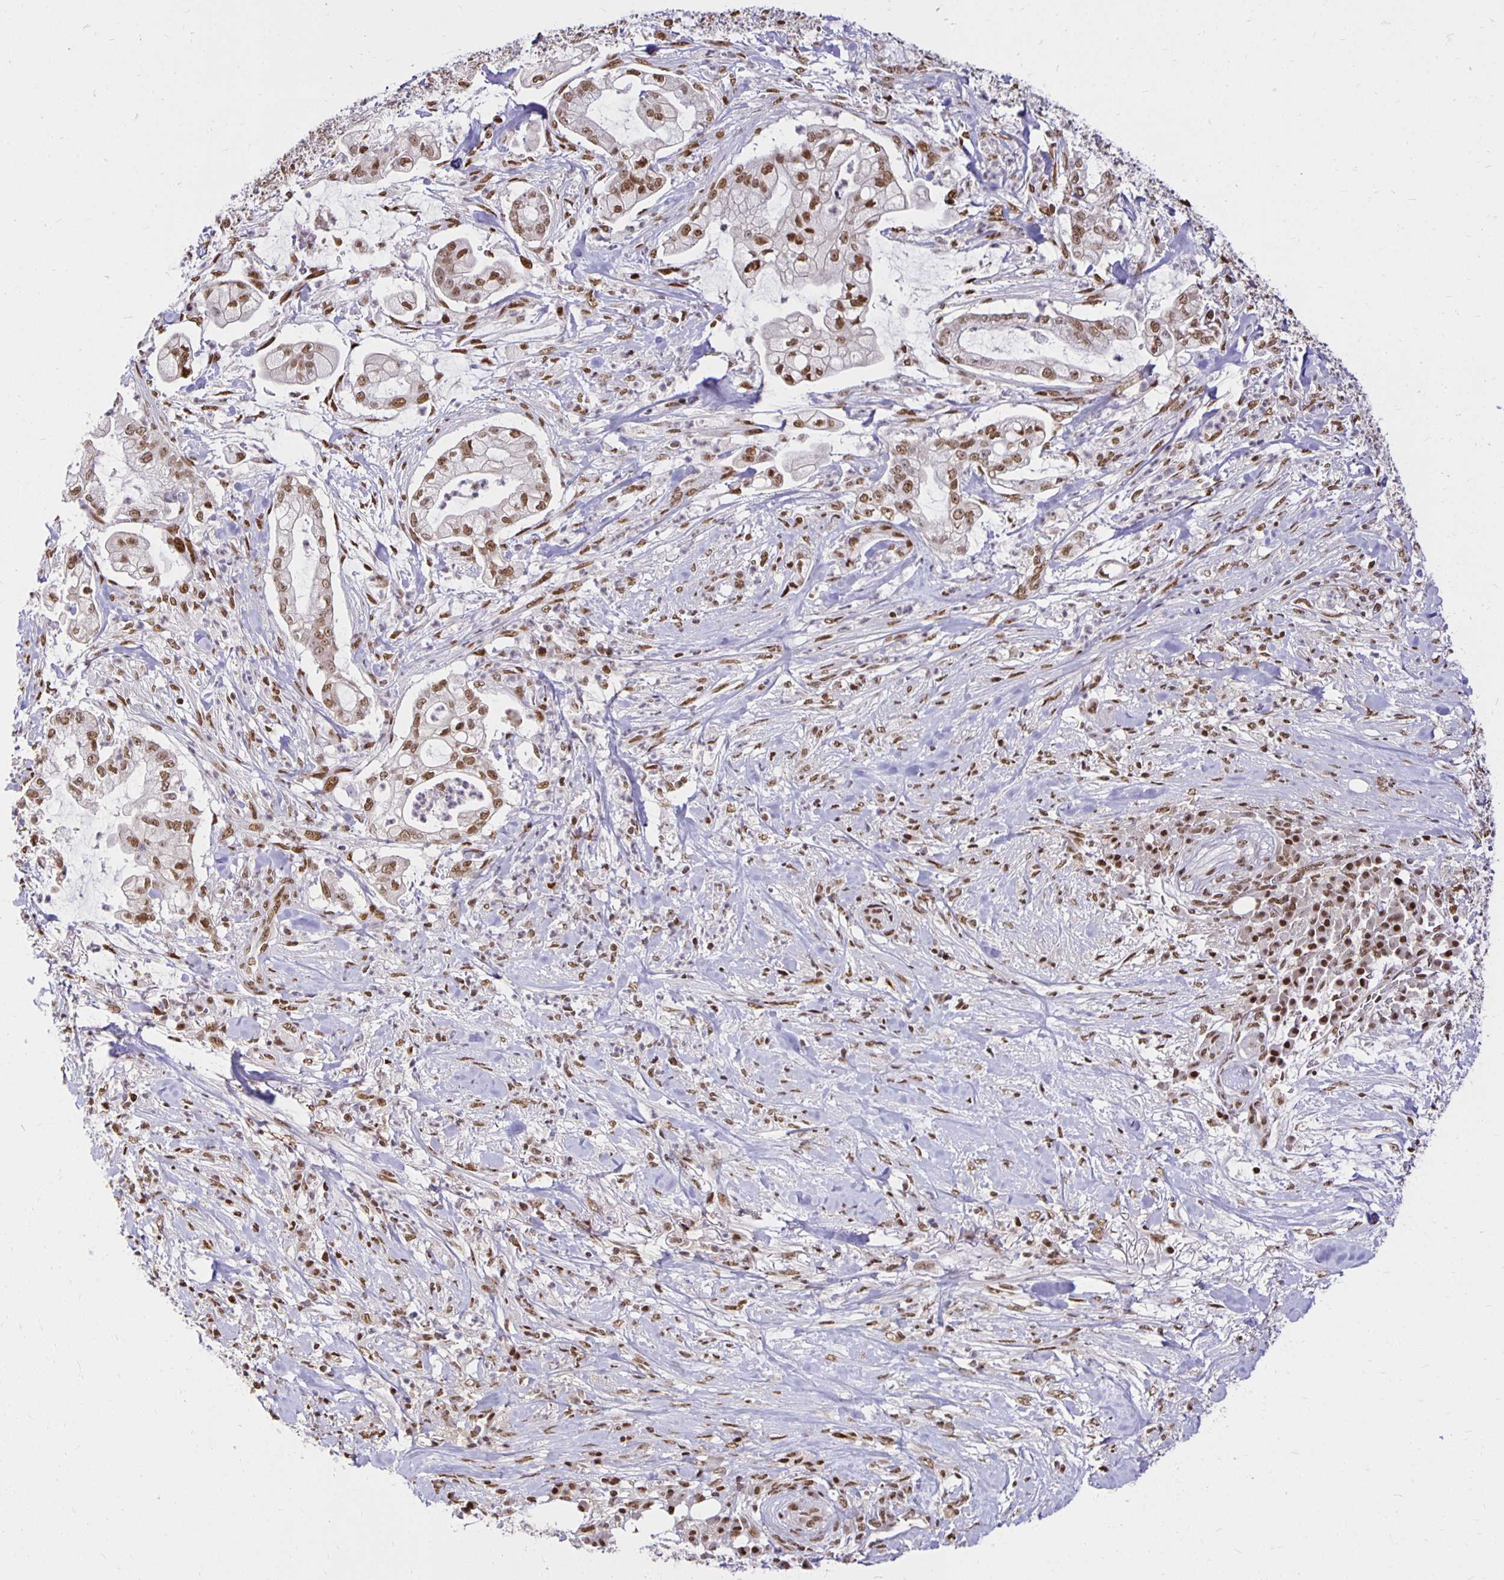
{"staining": {"intensity": "moderate", "quantity": ">75%", "location": "nuclear"}, "tissue": "pancreatic cancer", "cell_type": "Tumor cells", "image_type": "cancer", "snomed": [{"axis": "morphology", "description": "Adenocarcinoma, NOS"}, {"axis": "topography", "description": "Pancreas"}], "caption": "A medium amount of moderate nuclear expression is seen in approximately >75% of tumor cells in pancreatic adenocarcinoma tissue.", "gene": "ZNF579", "patient": {"sex": "female", "age": 69}}